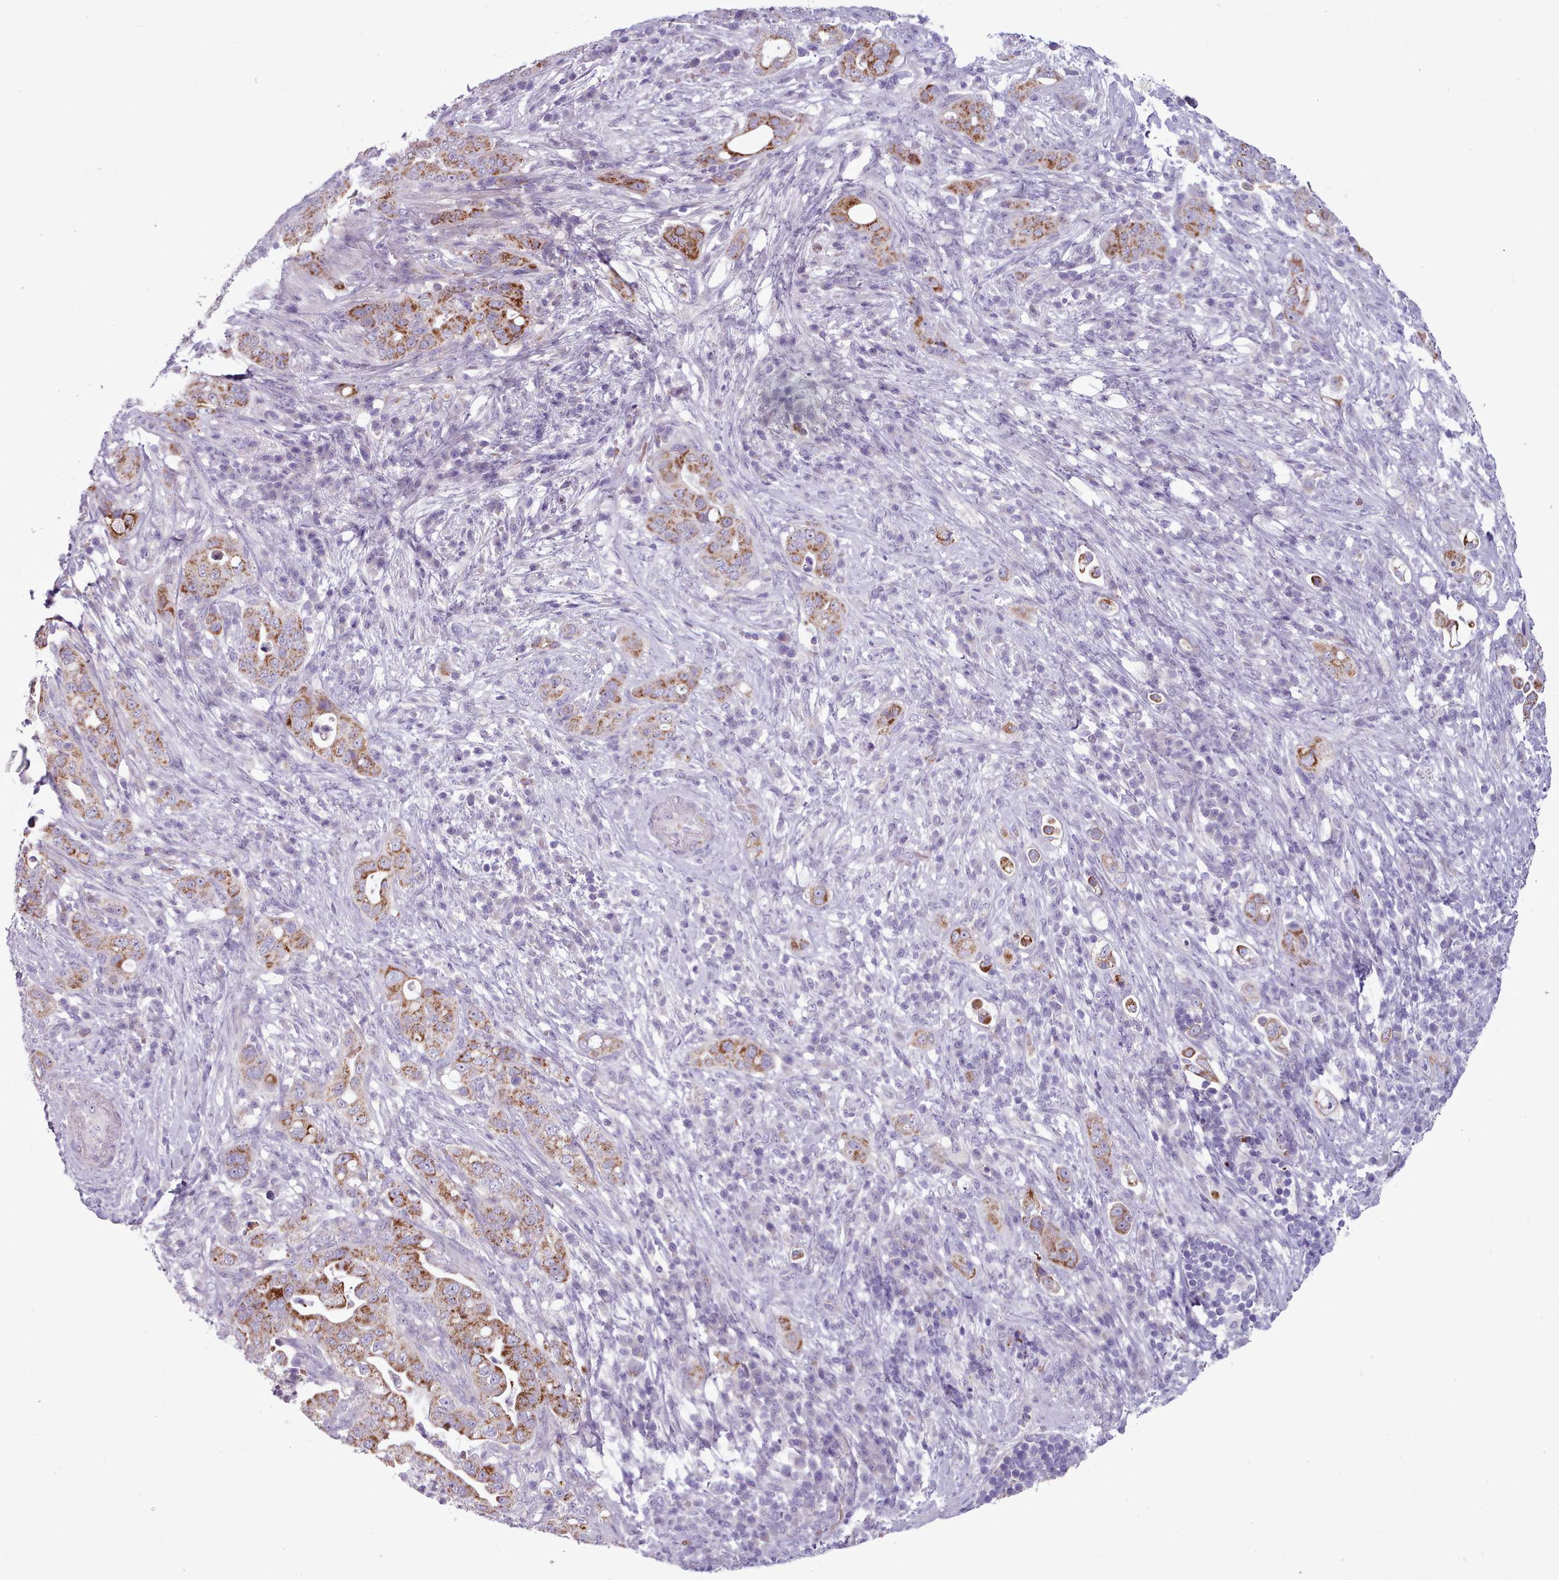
{"staining": {"intensity": "moderate", "quantity": ">75%", "location": "cytoplasmic/membranous"}, "tissue": "pancreatic cancer", "cell_type": "Tumor cells", "image_type": "cancer", "snomed": [{"axis": "morphology", "description": "Adenocarcinoma, NOS"}, {"axis": "topography", "description": "Pancreas"}], "caption": "DAB immunohistochemical staining of pancreatic adenocarcinoma shows moderate cytoplasmic/membranous protein expression in about >75% of tumor cells.", "gene": "AK4", "patient": {"sex": "female", "age": 63}}